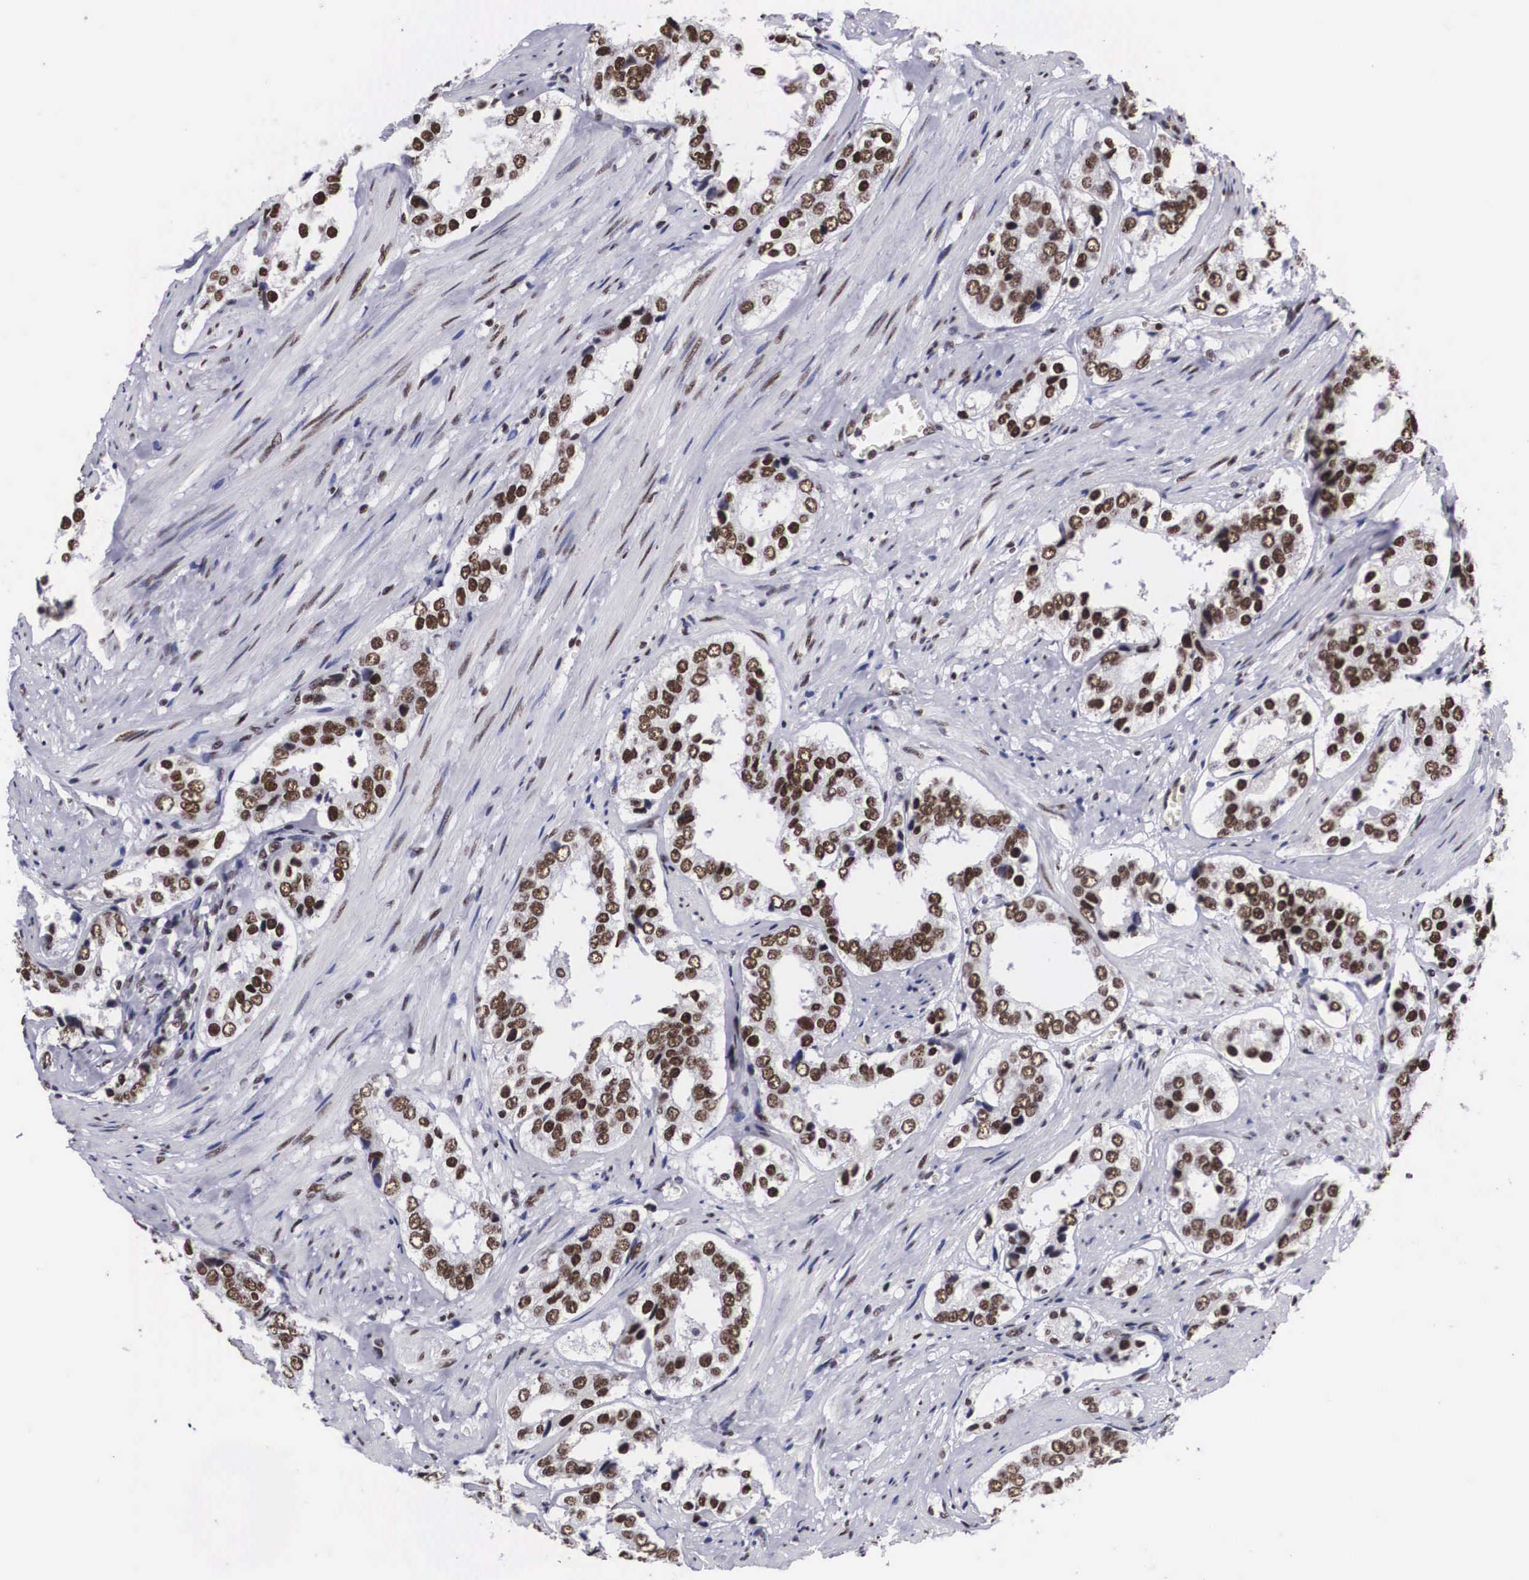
{"staining": {"intensity": "moderate", "quantity": ">75%", "location": "nuclear"}, "tissue": "prostate cancer", "cell_type": "Tumor cells", "image_type": "cancer", "snomed": [{"axis": "morphology", "description": "Adenocarcinoma, Medium grade"}, {"axis": "topography", "description": "Prostate"}], "caption": "Prostate medium-grade adenocarcinoma tissue demonstrates moderate nuclear expression in about >75% of tumor cells, visualized by immunohistochemistry. Using DAB (3,3'-diaminobenzidine) (brown) and hematoxylin (blue) stains, captured at high magnification using brightfield microscopy.", "gene": "SF3A1", "patient": {"sex": "male", "age": 73}}